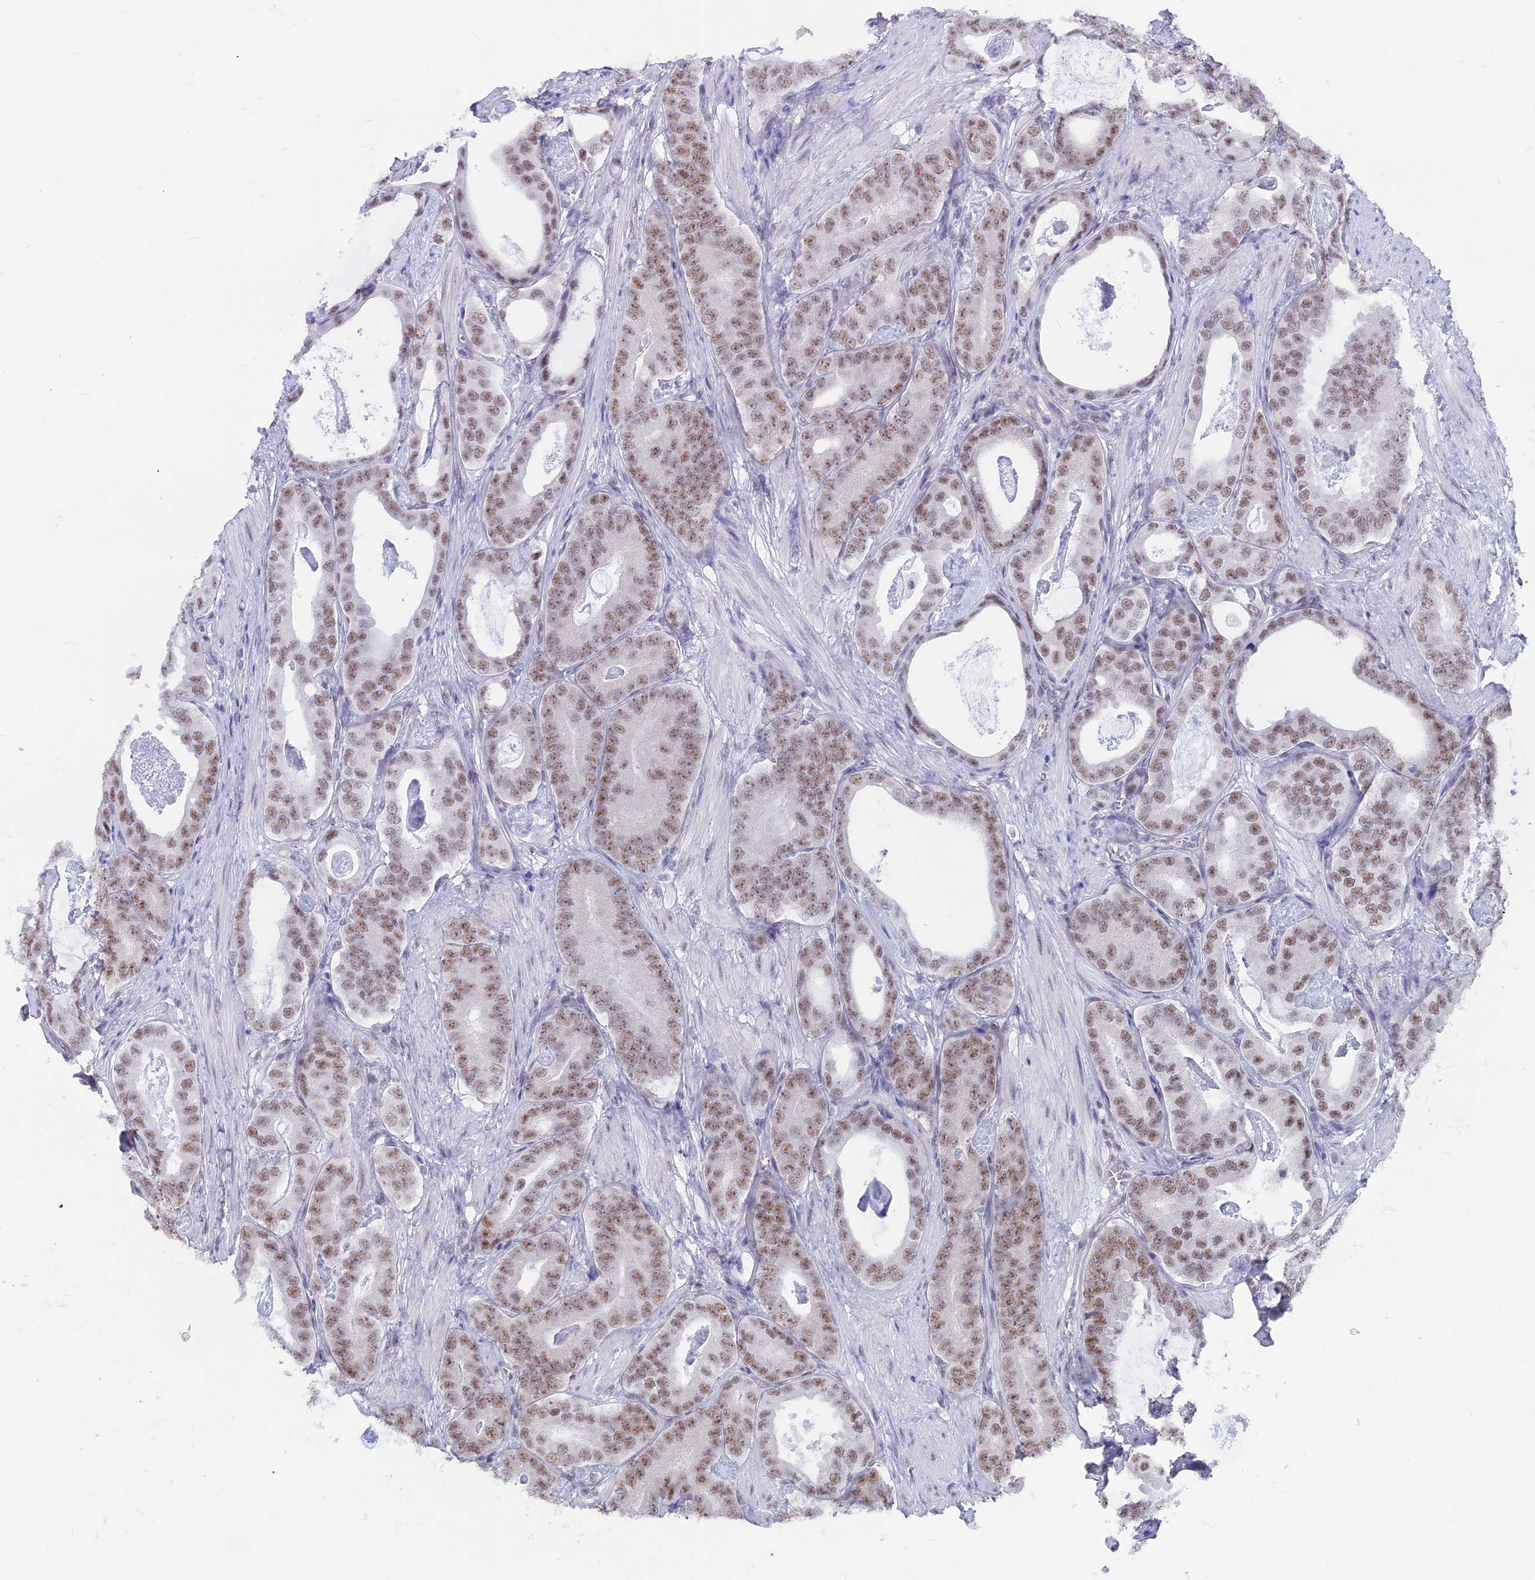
{"staining": {"intensity": "moderate", "quantity": ">75%", "location": "nuclear"}, "tissue": "prostate cancer", "cell_type": "Tumor cells", "image_type": "cancer", "snomed": [{"axis": "morphology", "description": "Adenocarcinoma, Low grade"}, {"axis": "topography", "description": "Prostate"}], "caption": "Protein staining of prostate cancer (adenocarcinoma (low-grade)) tissue exhibits moderate nuclear expression in approximately >75% of tumor cells. Nuclei are stained in blue.", "gene": "SRSF5", "patient": {"sex": "male", "age": 71}}